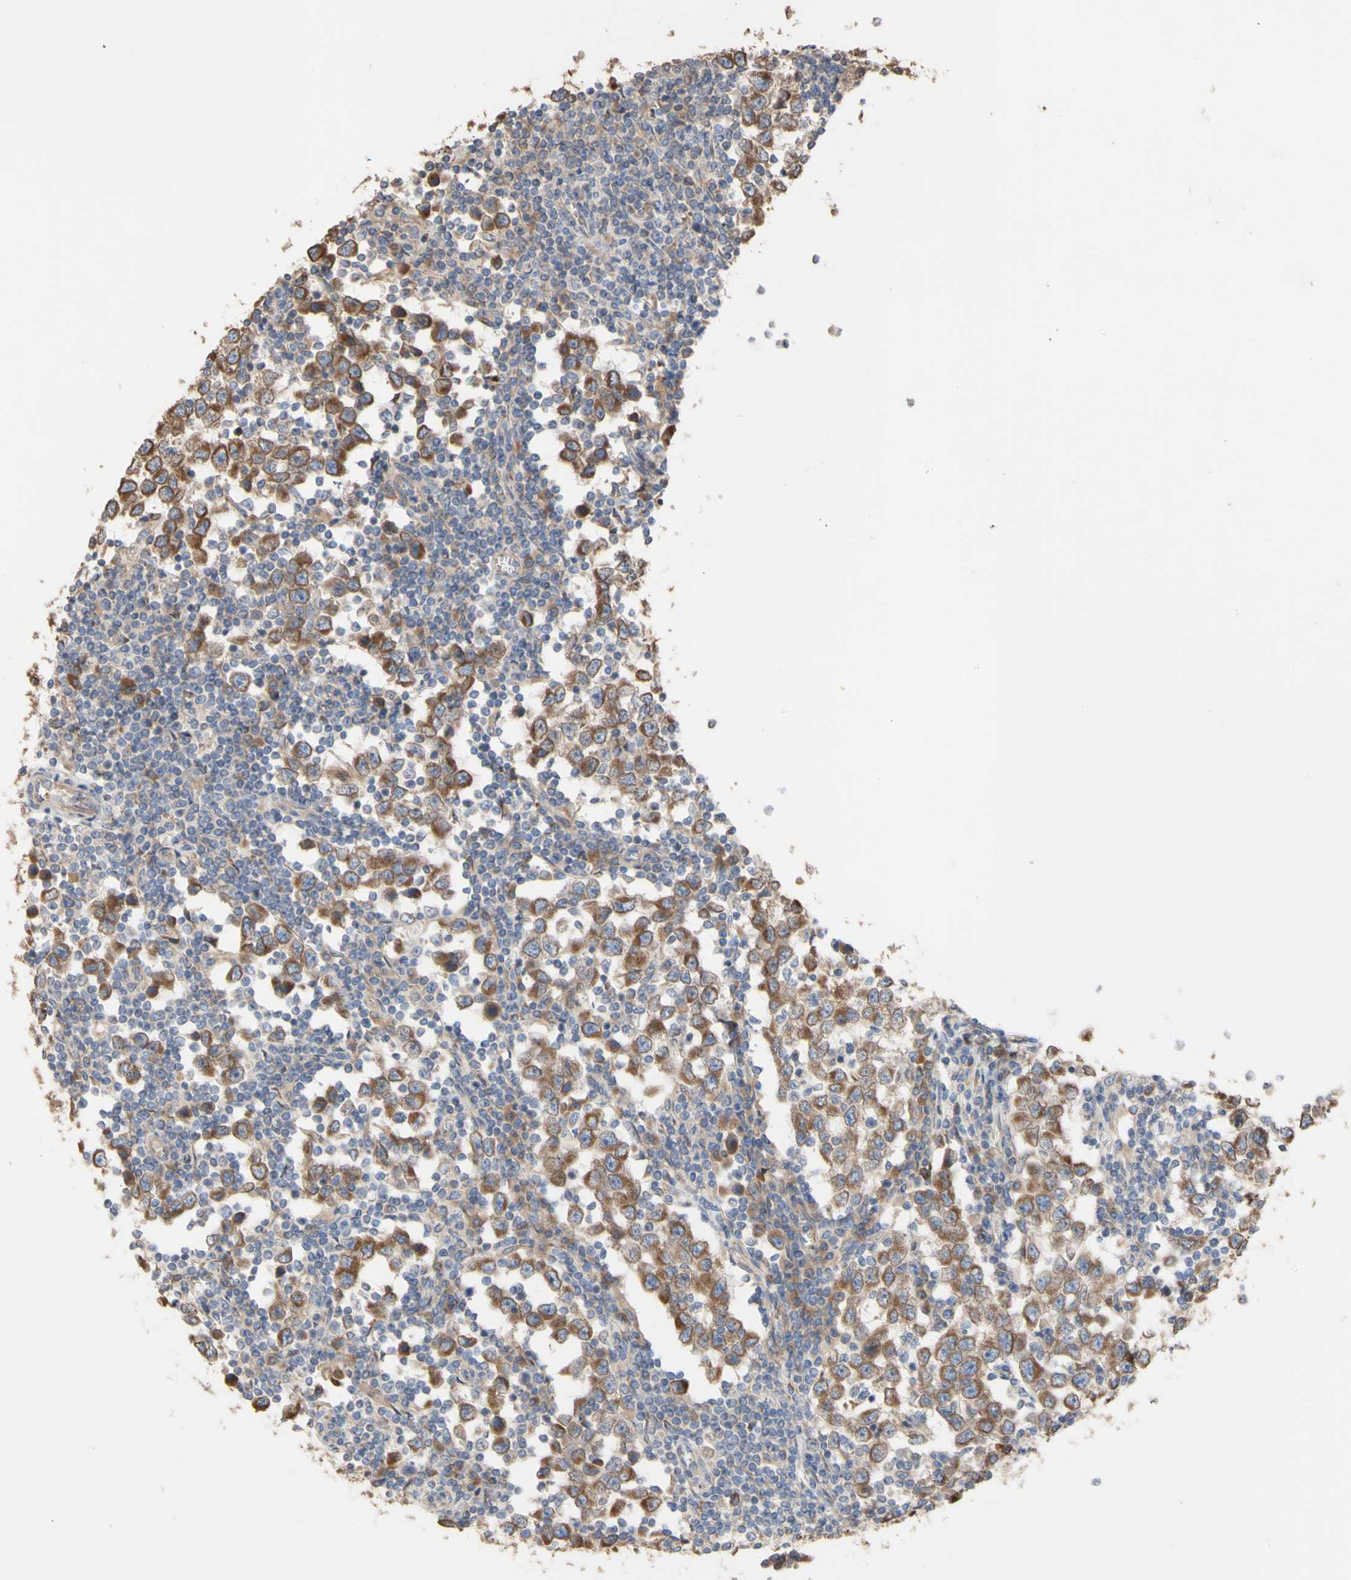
{"staining": {"intensity": "moderate", "quantity": ">75%", "location": "cytoplasmic/membranous"}, "tissue": "testis cancer", "cell_type": "Tumor cells", "image_type": "cancer", "snomed": [{"axis": "morphology", "description": "Seminoma, NOS"}, {"axis": "topography", "description": "Testis"}], "caption": "Immunohistochemical staining of human testis cancer demonstrates medium levels of moderate cytoplasmic/membranous protein staining in approximately >75% of tumor cells. The staining was performed using DAB (3,3'-diaminobenzidine), with brown indicating positive protein expression. Nuclei are stained blue with hematoxylin.", "gene": "NECTIN3", "patient": {"sex": "male", "age": 65}}